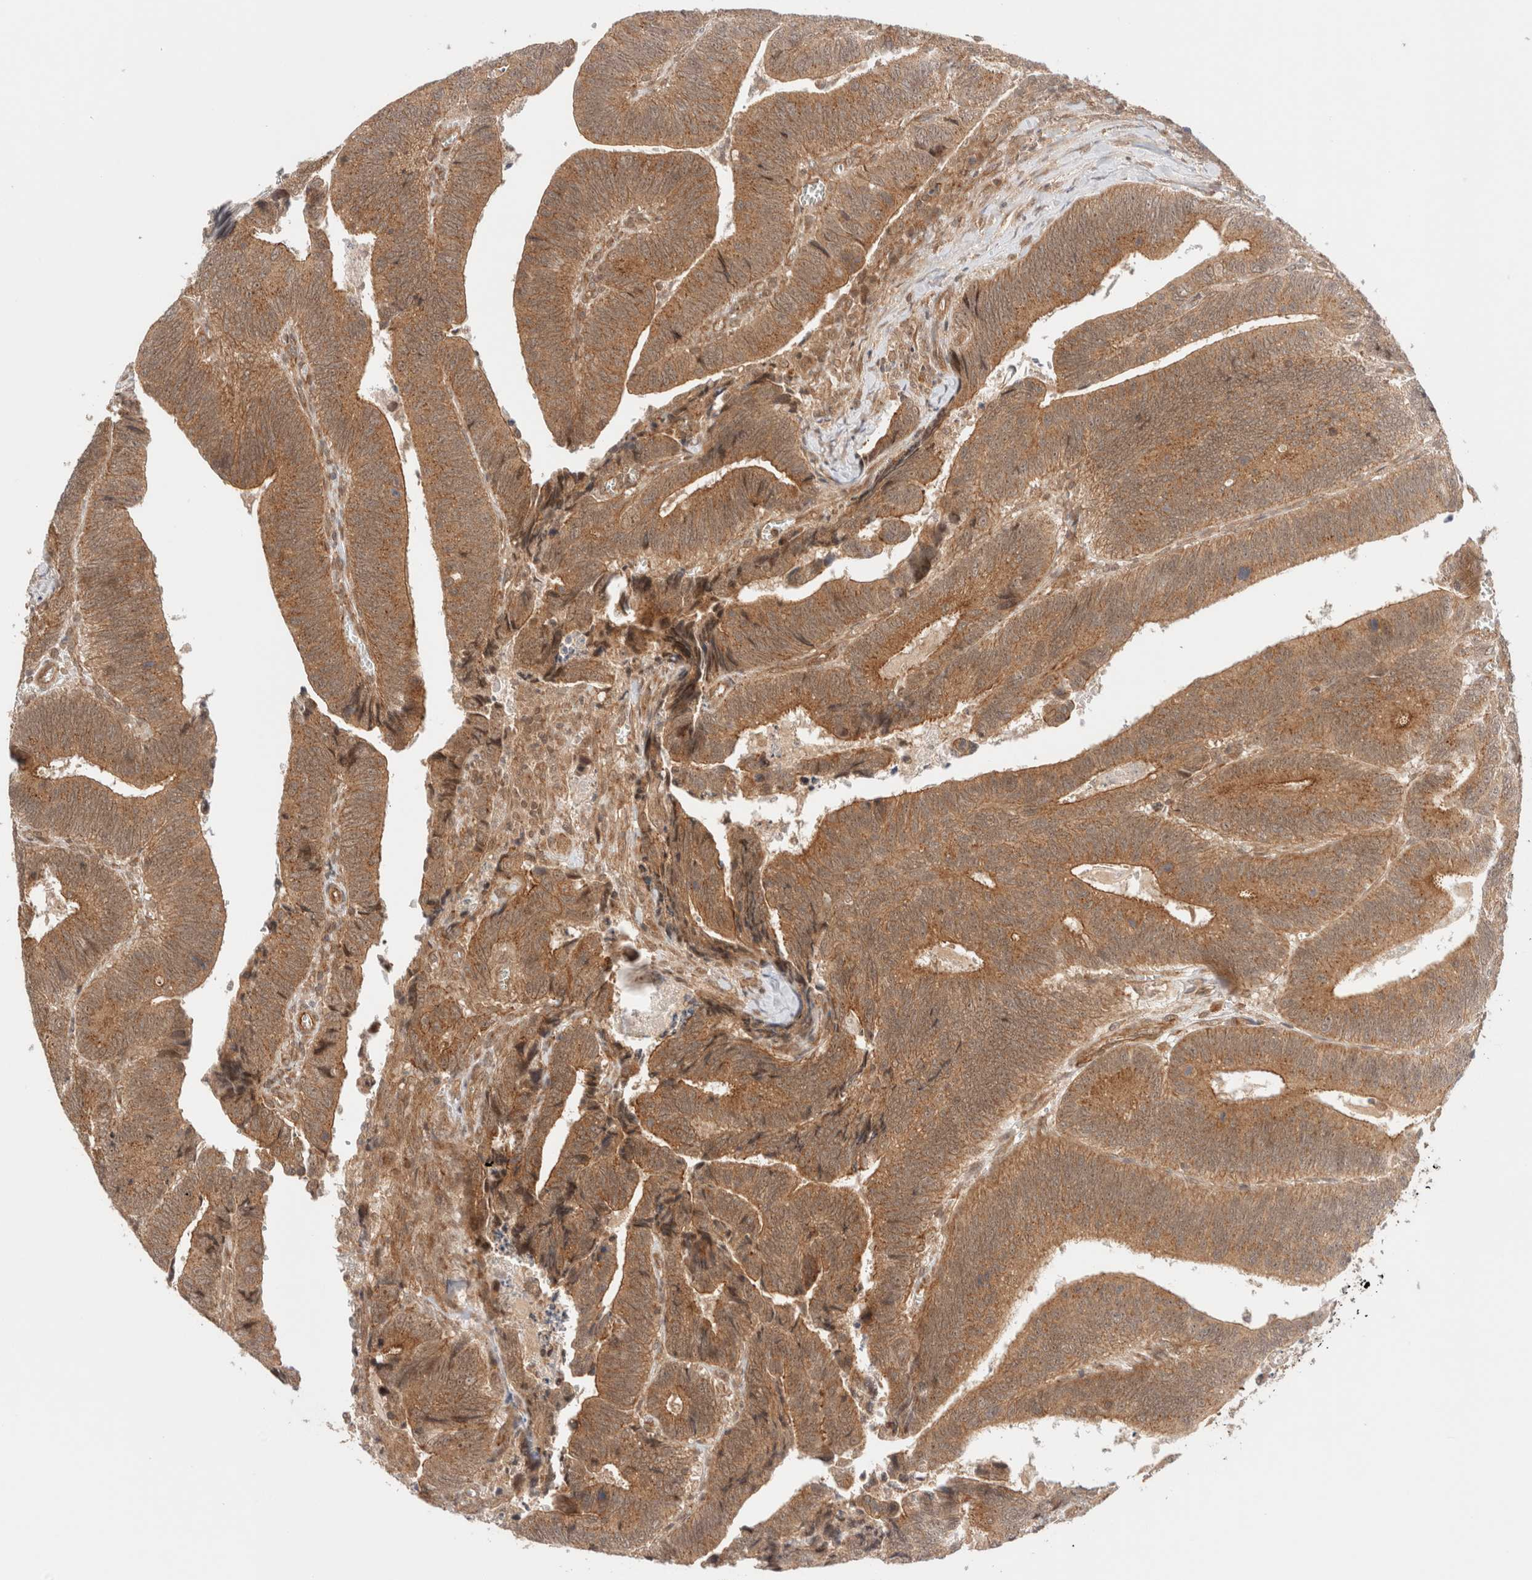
{"staining": {"intensity": "moderate", "quantity": ">75%", "location": "cytoplasmic/membranous,nuclear"}, "tissue": "colorectal cancer", "cell_type": "Tumor cells", "image_type": "cancer", "snomed": [{"axis": "morphology", "description": "Inflammation, NOS"}, {"axis": "morphology", "description": "Adenocarcinoma, NOS"}, {"axis": "topography", "description": "Colon"}], "caption": "Moderate cytoplasmic/membranous and nuclear positivity for a protein is appreciated in approximately >75% of tumor cells of colorectal adenocarcinoma using IHC.", "gene": "SIKE1", "patient": {"sex": "male", "age": 72}}